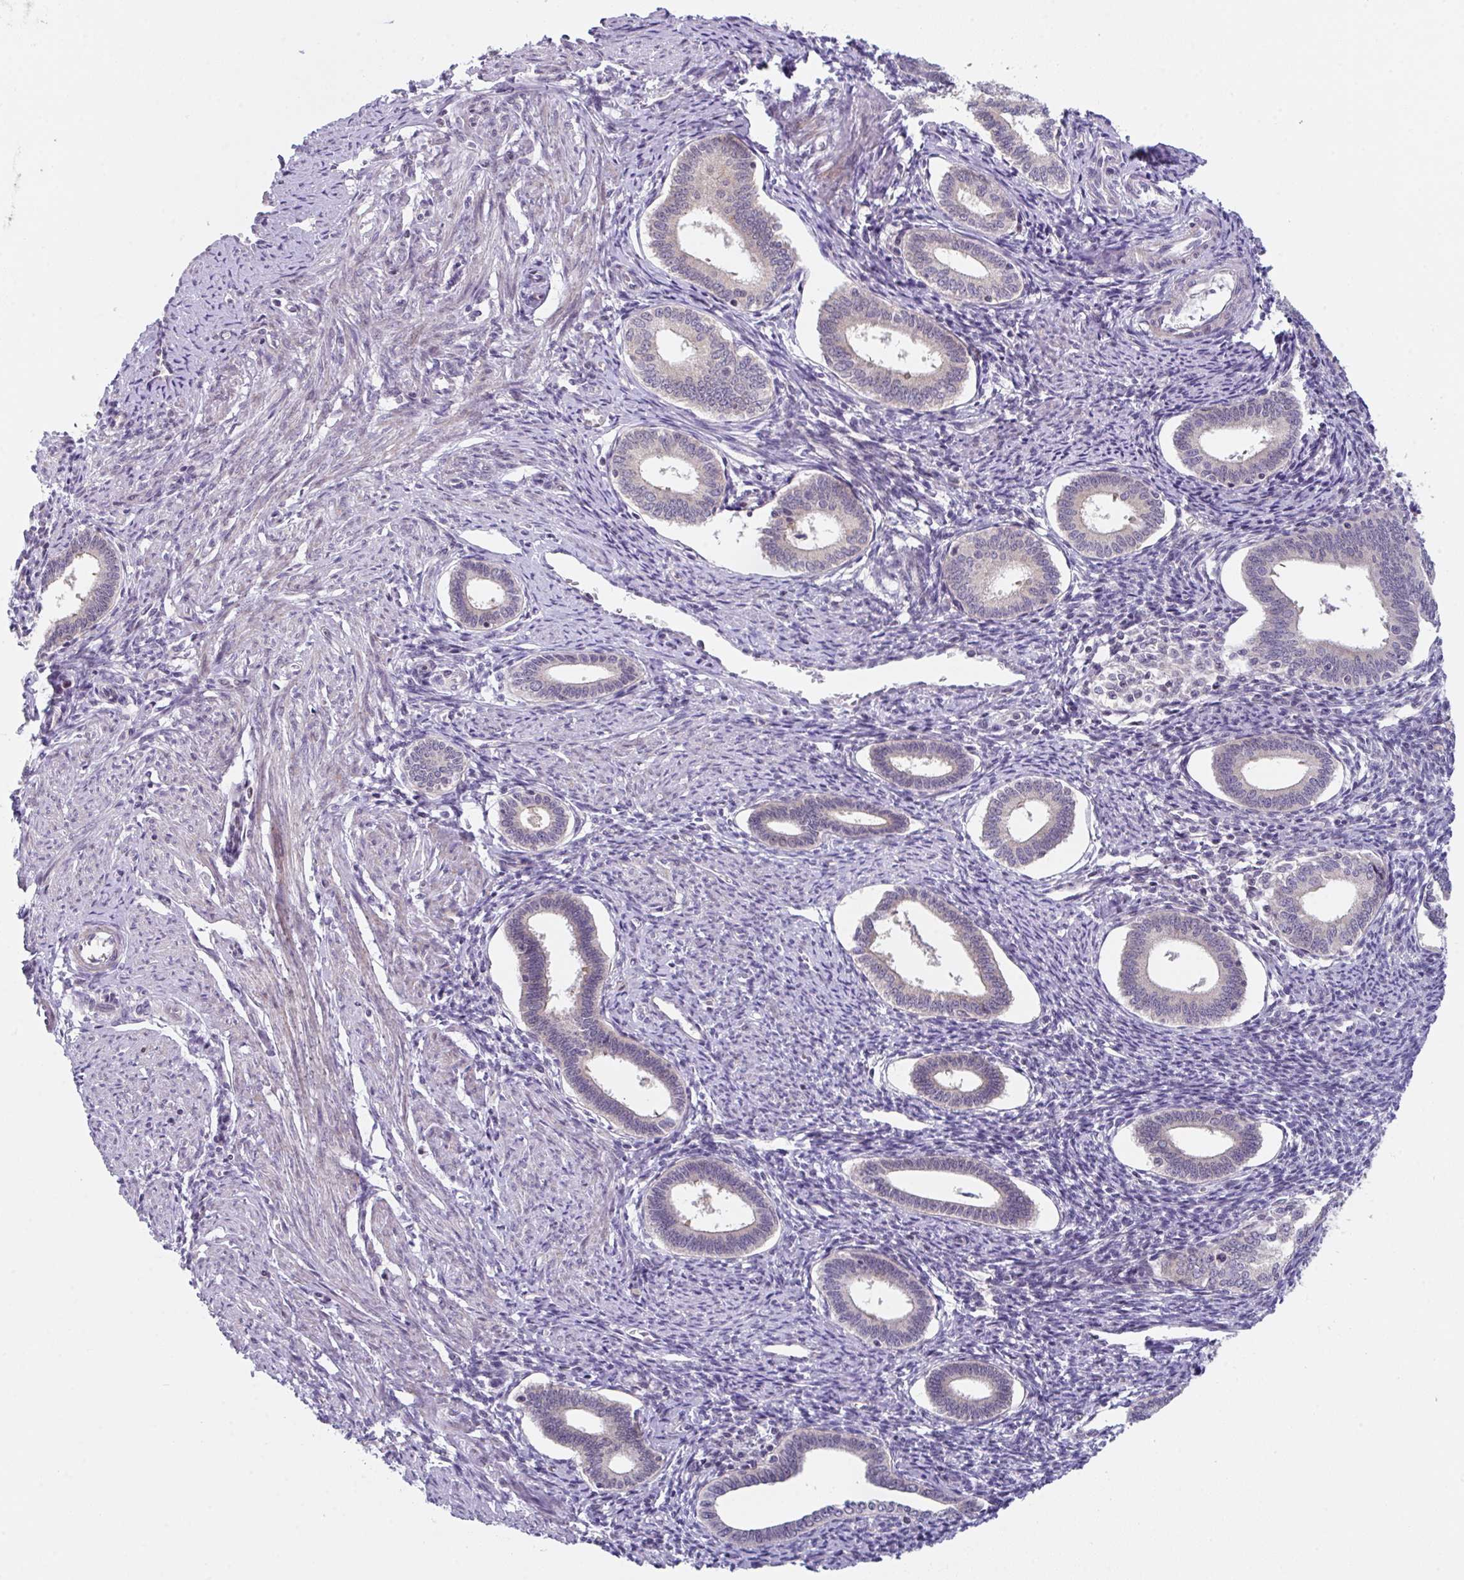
{"staining": {"intensity": "weak", "quantity": "<25%", "location": "nuclear"}, "tissue": "endometrium", "cell_type": "Cells in endometrial stroma", "image_type": "normal", "snomed": [{"axis": "morphology", "description": "Normal tissue, NOS"}, {"axis": "topography", "description": "Endometrium"}], "caption": "This micrograph is of normal endometrium stained with immunohistochemistry (IHC) to label a protein in brown with the nuclei are counter-stained blue. There is no expression in cells in endometrial stroma.", "gene": "RBM18", "patient": {"sex": "female", "age": 41}}